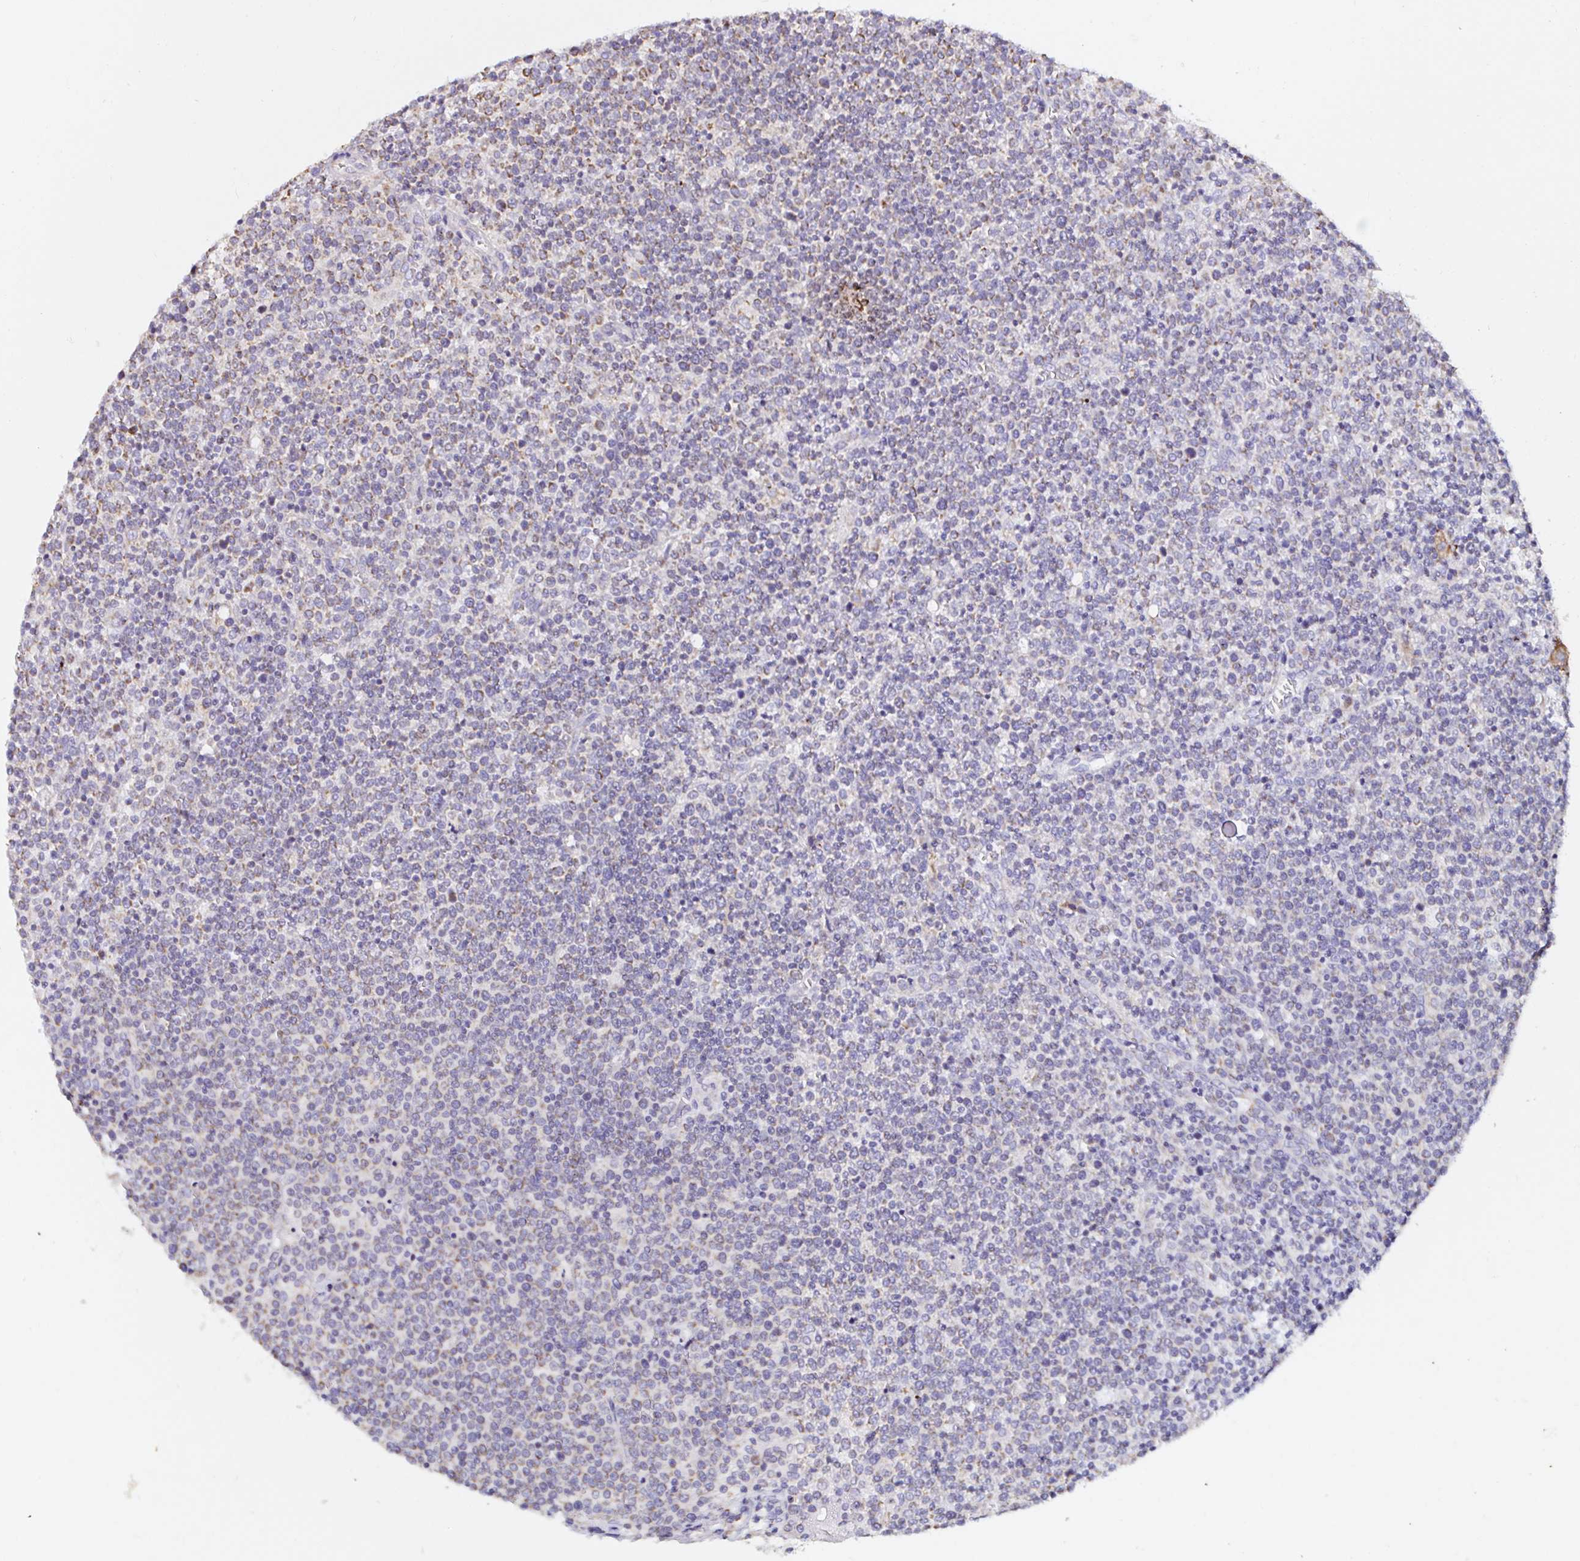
{"staining": {"intensity": "weak", "quantity": "<25%", "location": "cytoplasmic/membranous"}, "tissue": "lymphoma", "cell_type": "Tumor cells", "image_type": "cancer", "snomed": [{"axis": "morphology", "description": "Malignant lymphoma, non-Hodgkin's type, High grade"}, {"axis": "topography", "description": "Lymph node"}], "caption": "A micrograph of lymphoma stained for a protein displays no brown staining in tumor cells.", "gene": "MSR1", "patient": {"sex": "male", "age": 61}}